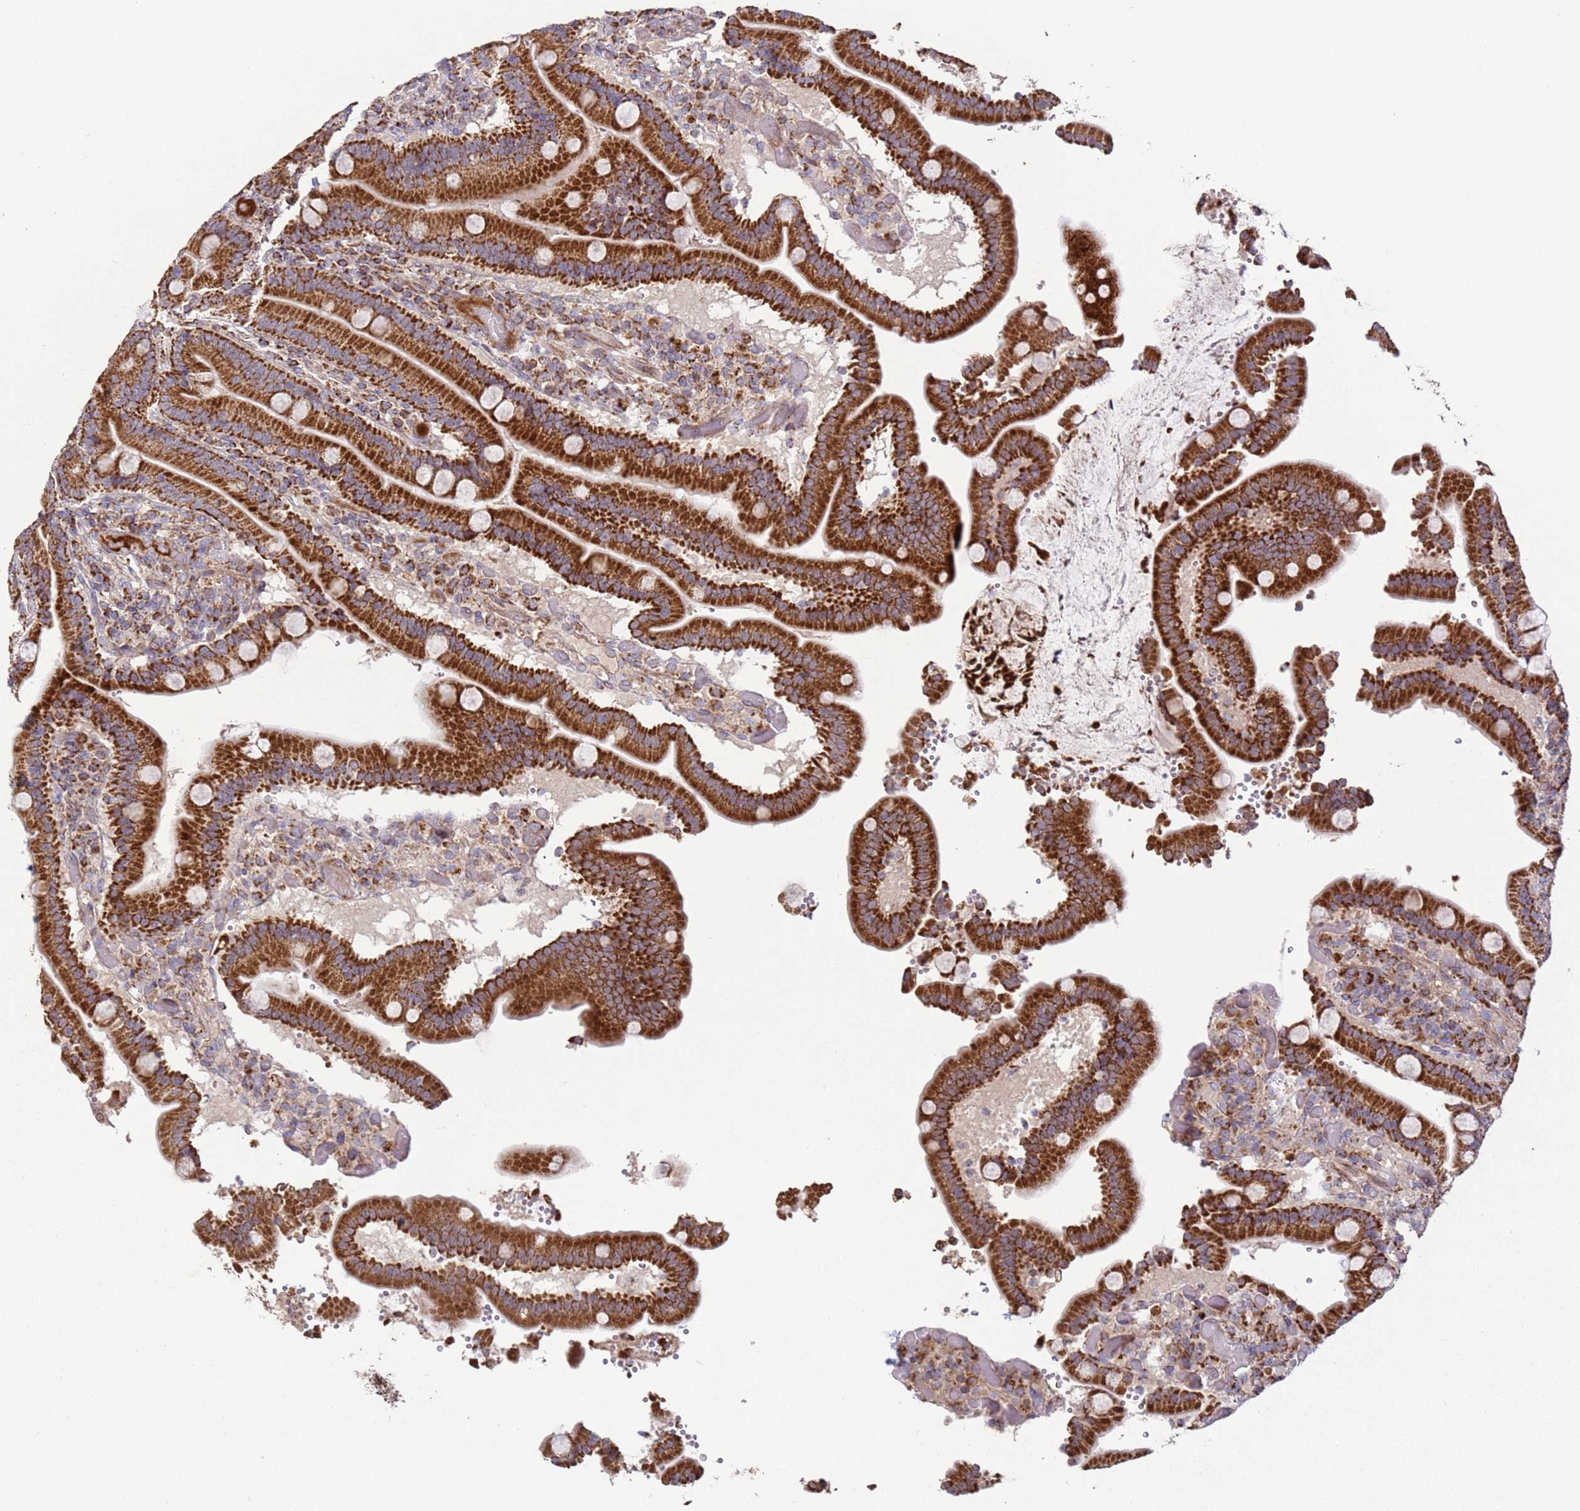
{"staining": {"intensity": "strong", "quantity": ">75%", "location": "cytoplasmic/membranous"}, "tissue": "duodenum", "cell_type": "Glandular cells", "image_type": "normal", "snomed": [{"axis": "morphology", "description": "Normal tissue, NOS"}, {"axis": "topography", "description": "Duodenum"}], "caption": "Immunohistochemistry (IHC) (DAB (3,3'-diaminobenzidine)) staining of unremarkable duodenum demonstrates strong cytoplasmic/membranous protein staining in approximately >75% of glandular cells. Using DAB (brown) and hematoxylin (blue) stains, captured at high magnification using brightfield microscopy.", "gene": "FBXO33", "patient": {"sex": "female", "age": 62}}